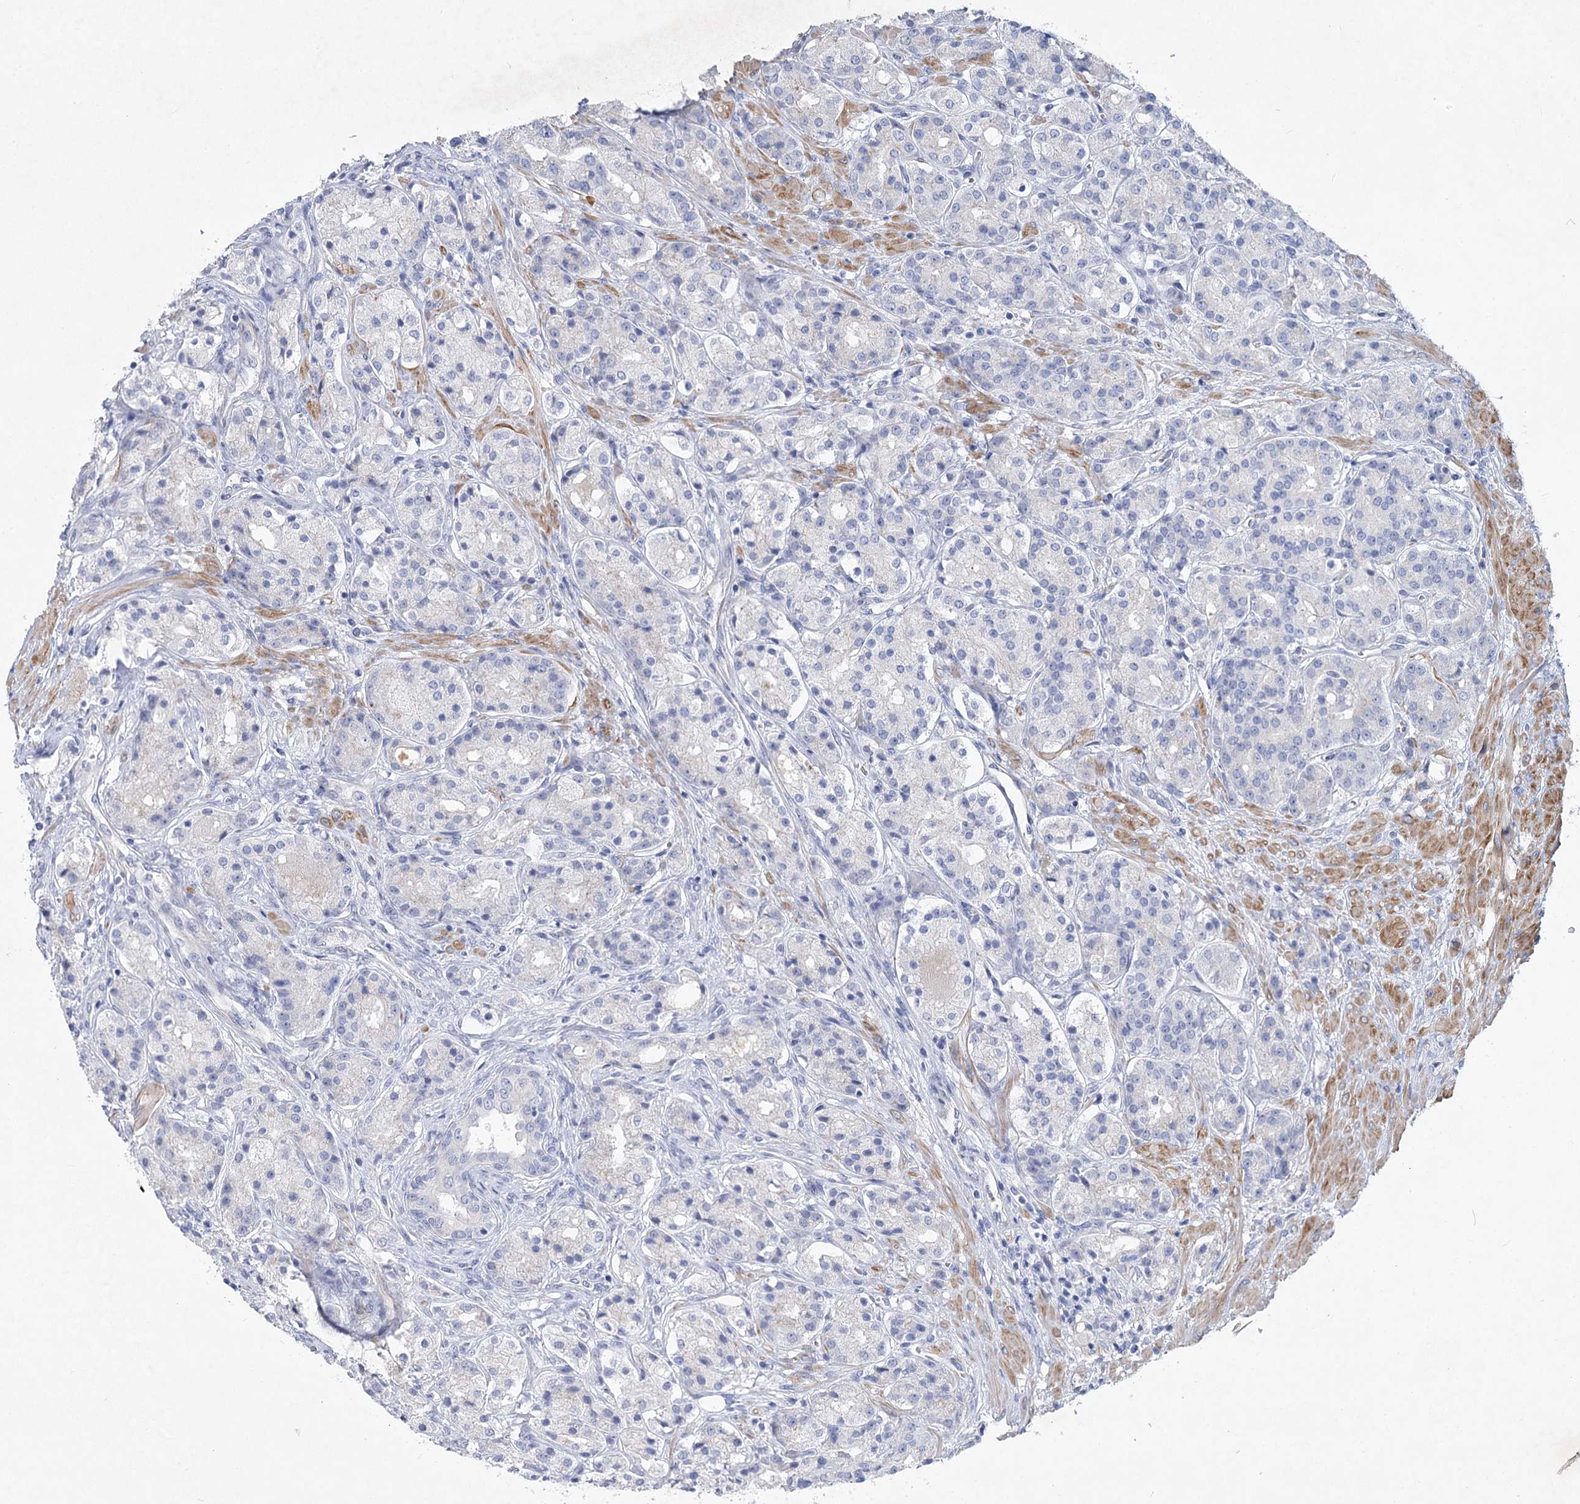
{"staining": {"intensity": "negative", "quantity": "none", "location": "none"}, "tissue": "prostate cancer", "cell_type": "Tumor cells", "image_type": "cancer", "snomed": [{"axis": "morphology", "description": "Adenocarcinoma, High grade"}, {"axis": "topography", "description": "Prostate"}], "caption": "There is no significant staining in tumor cells of high-grade adenocarcinoma (prostate).", "gene": "WDR74", "patient": {"sex": "male", "age": 60}}